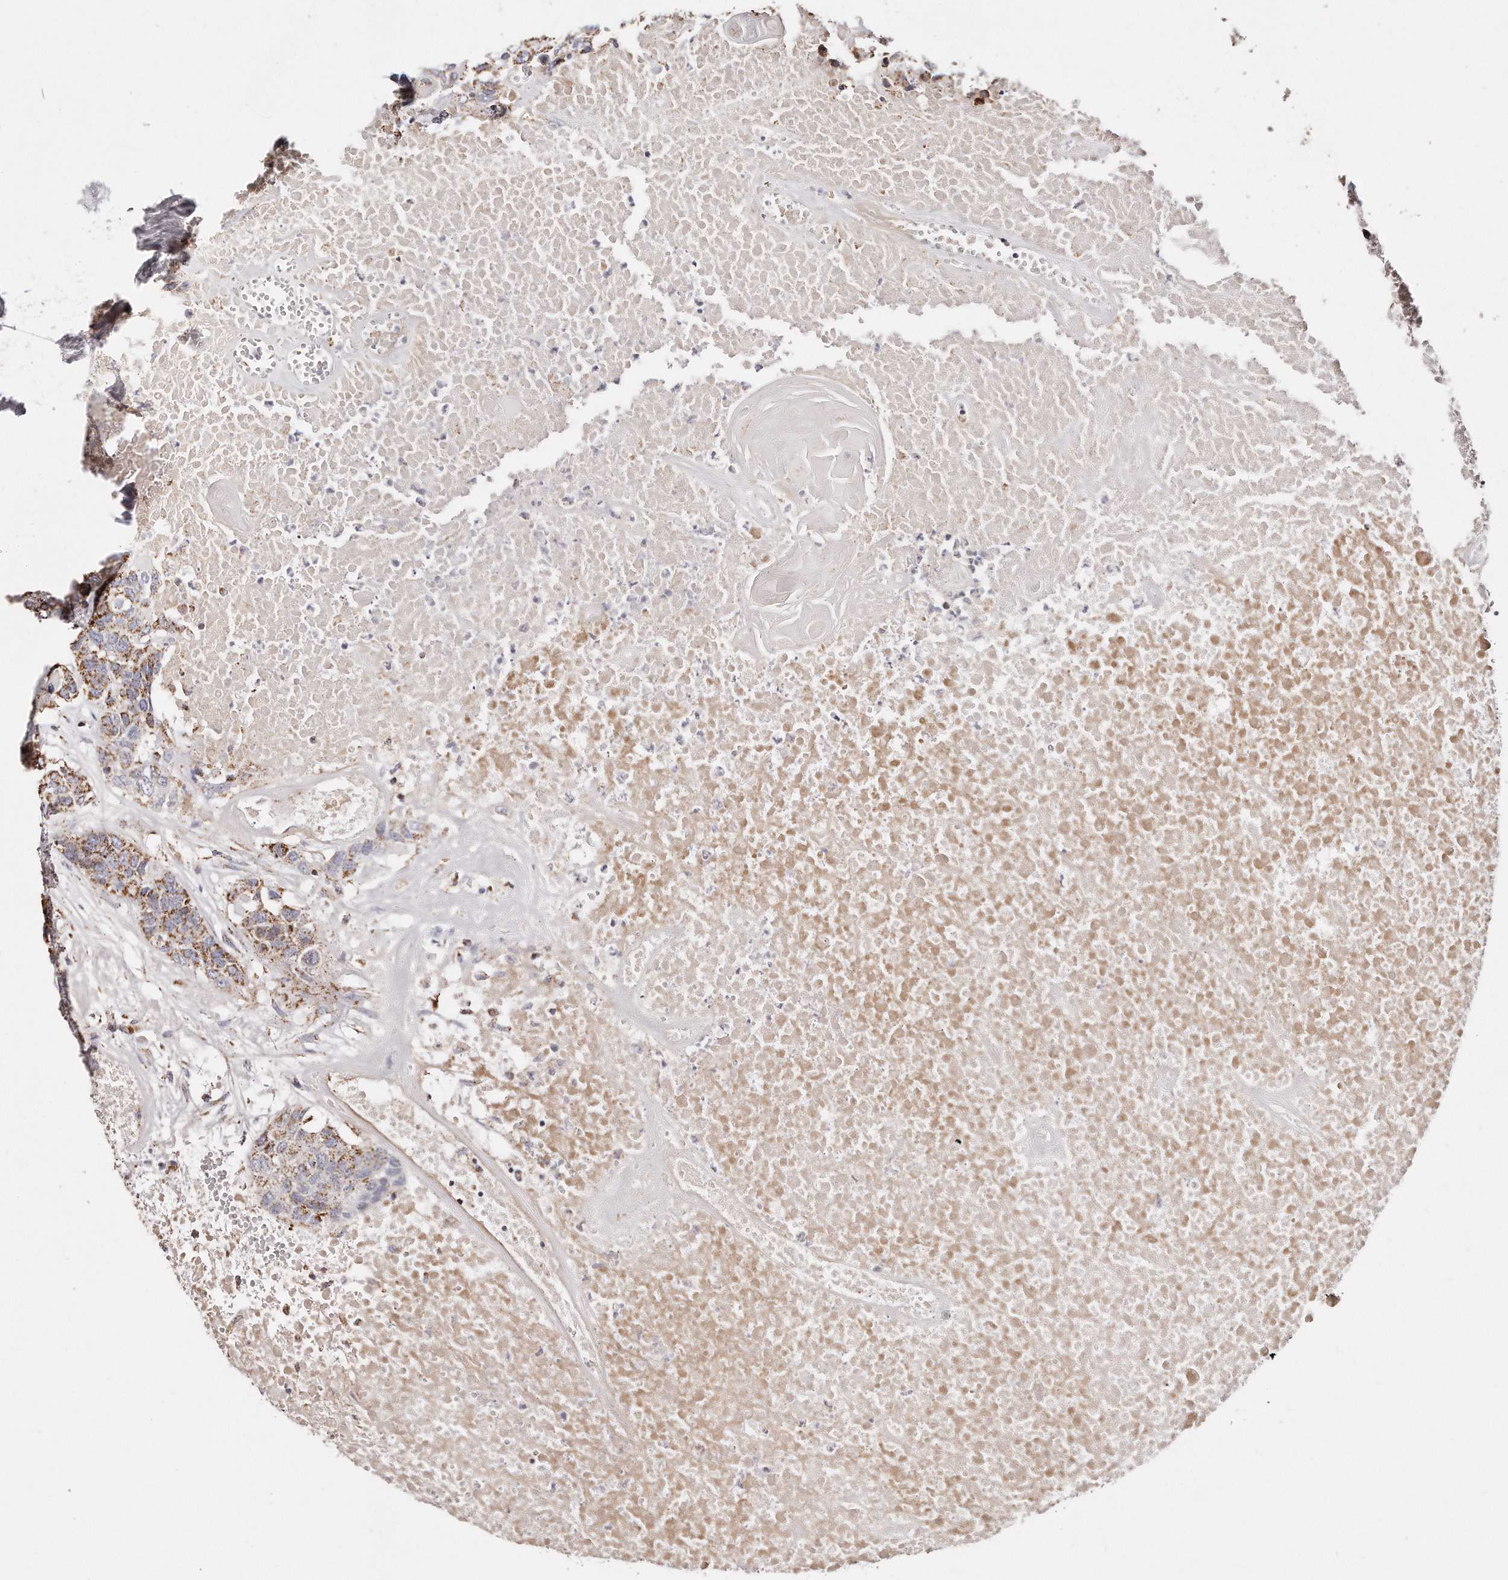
{"staining": {"intensity": "moderate", "quantity": ">75%", "location": "cytoplasmic/membranous"}, "tissue": "head and neck cancer", "cell_type": "Tumor cells", "image_type": "cancer", "snomed": [{"axis": "morphology", "description": "Squamous cell carcinoma, NOS"}, {"axis": "topography", "description": "Head-Neck"}], "caption": "Moderate cytoplasmic/membranous protein positivity is identified in approximately >75% of tumor cells in head and neck cancer (squamous cell carcinoma).", "gene": "RTKN", "patient": {"sex": "male", "age": 66}}